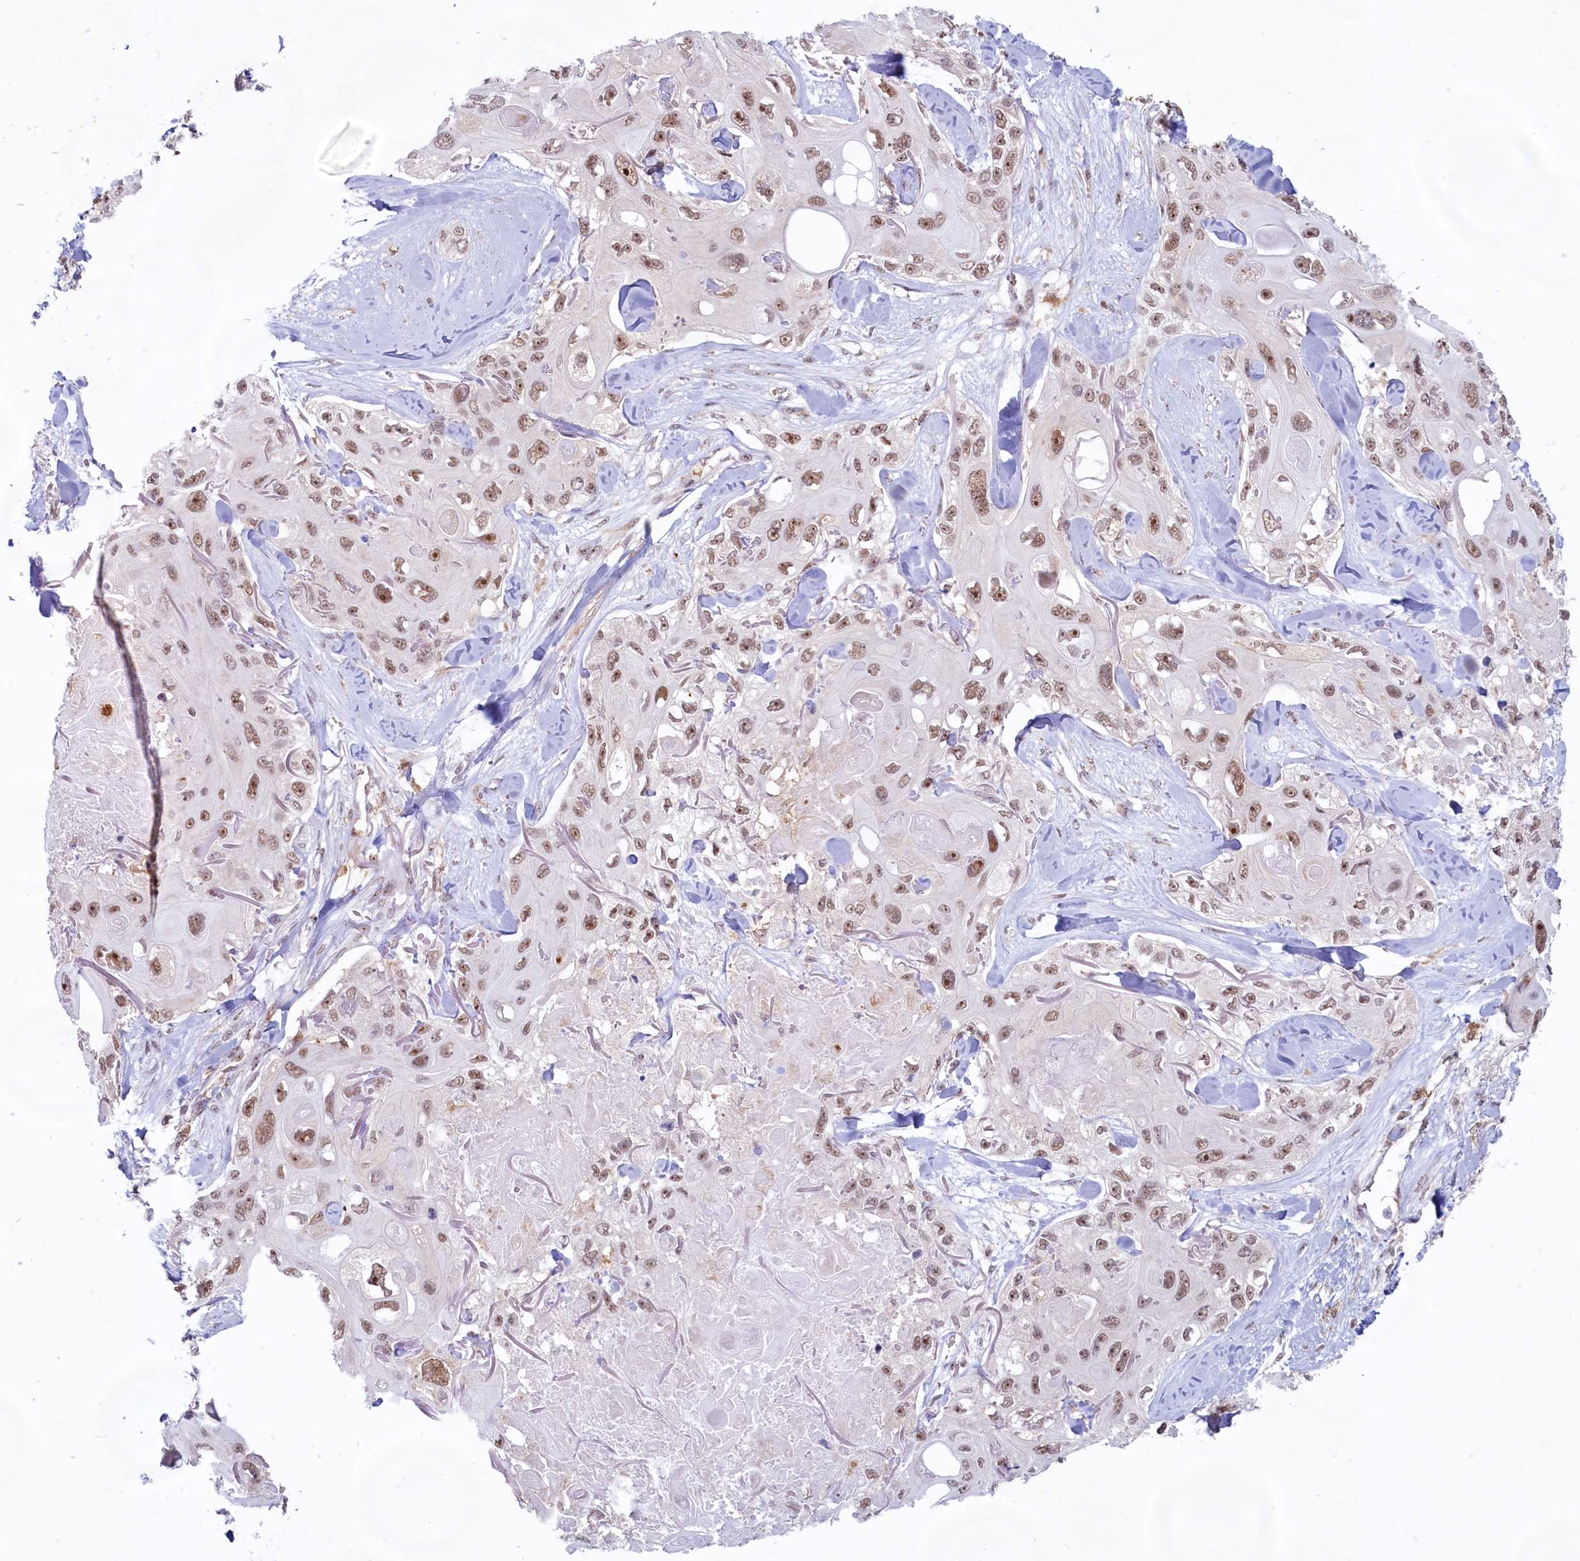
{"staining": {"intensity": "moderate", "quantity": ">75%", "location": "nuclear"}, "tissue": "skin cancer", "cell_type": "Tumor cells", "image_type": "cancer", "snomed": [{"axis": "morphology", "description": "Normal tissue, NOS"}, {"axis": "morphology", "description": "Squamous cell carcinoma, NOS"}, {"axis": "topography", "description": "Skin"}], "caption": "This micrograph displays immunohistochemistry staining of human skin cancer (squamous cell carcinoma), with medium moderate nuclear staining in about >75% of tumor cells.", "gene": "C1D", "patient": {"sex": "male", "age": 72}}